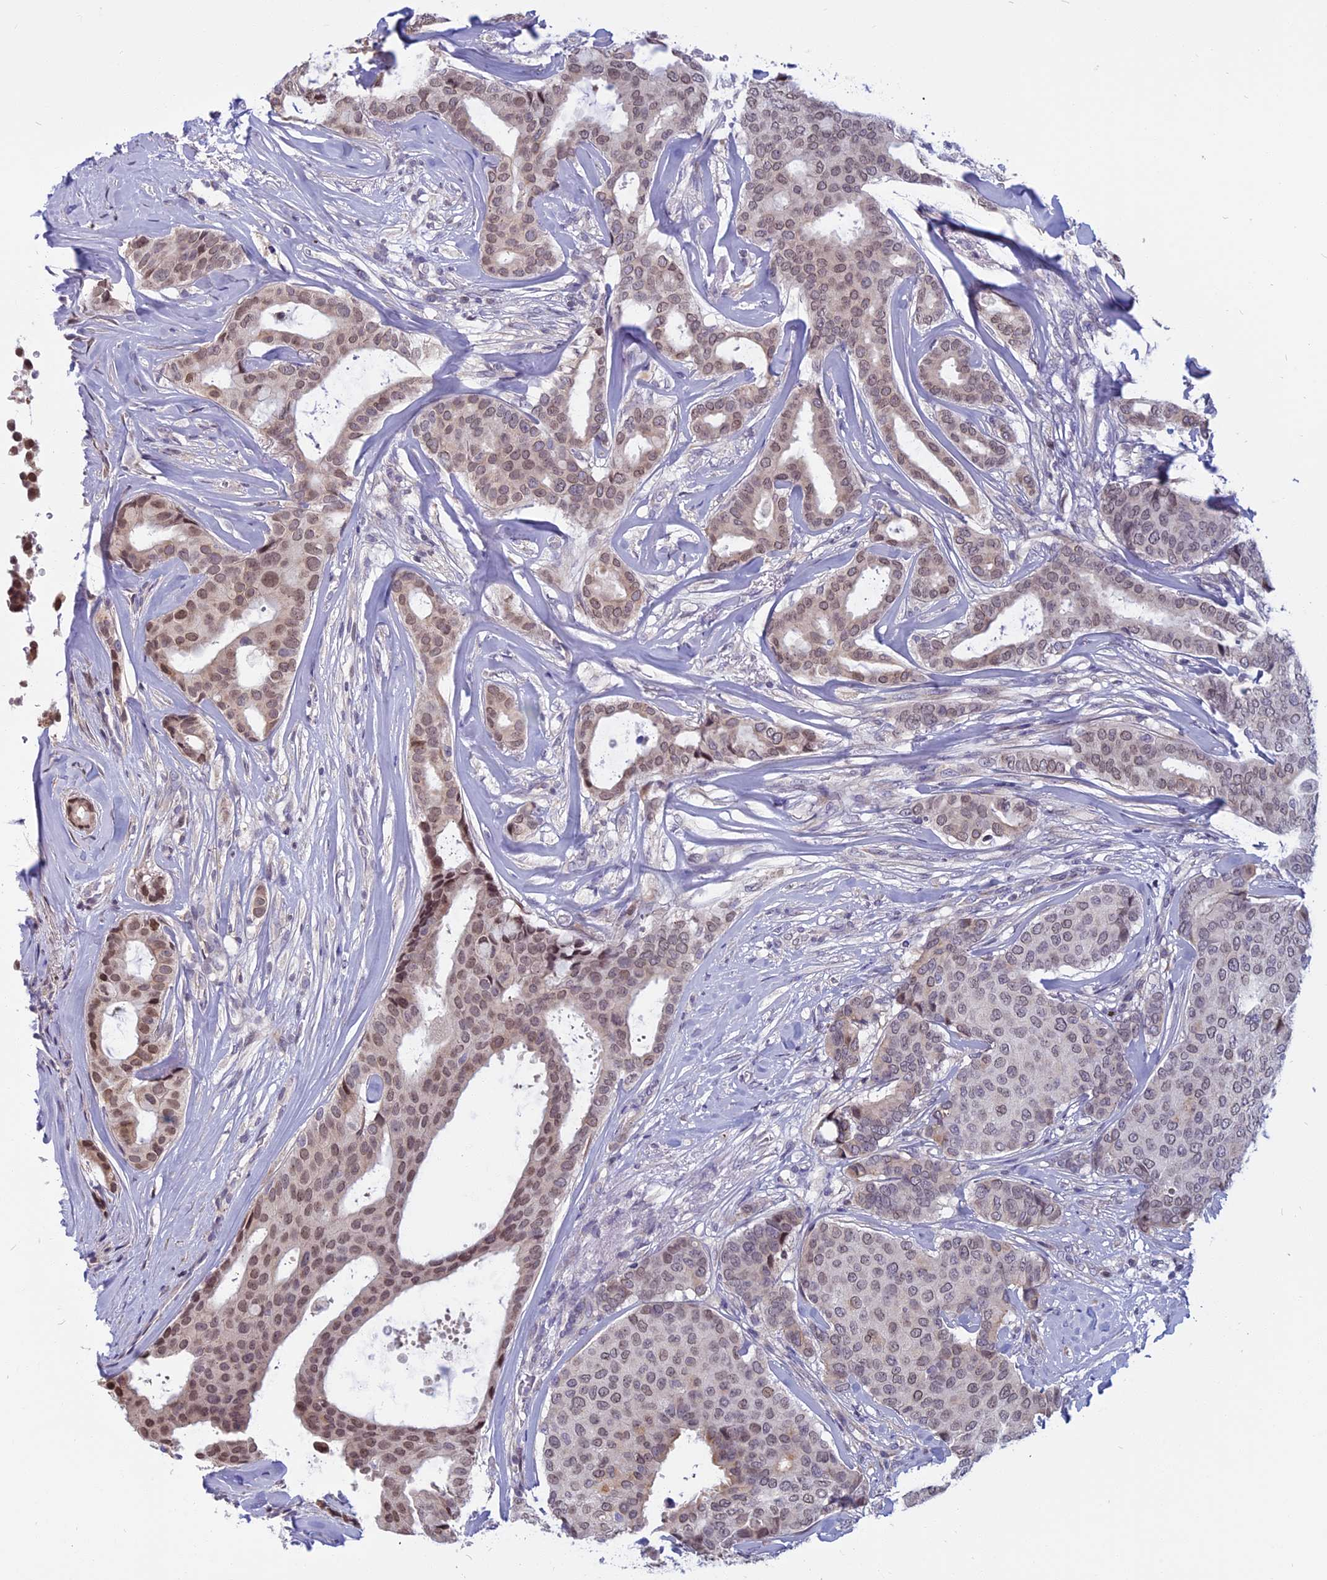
{"staining": {"intensity": "weak", "quantity": "25%-75%", "location": "nuclear"}, "tissue": "breast cancer", "cell_type": "Tumor cells", "image_type": "cancer", "snomed": [{"axis": "morphology", "description": "Duct carcinoma"}, {"axis": "topography", "description": "Breast"}], "caption": "Approximately 25%-75% of tumor cells in human breast cancer (intraductal carcinoma) show weak nuclear protein positivity as visualized by brown immunohistochemical staining.", "gene": "CCDC113", "patient": {"sex": "female", "age": 75}}